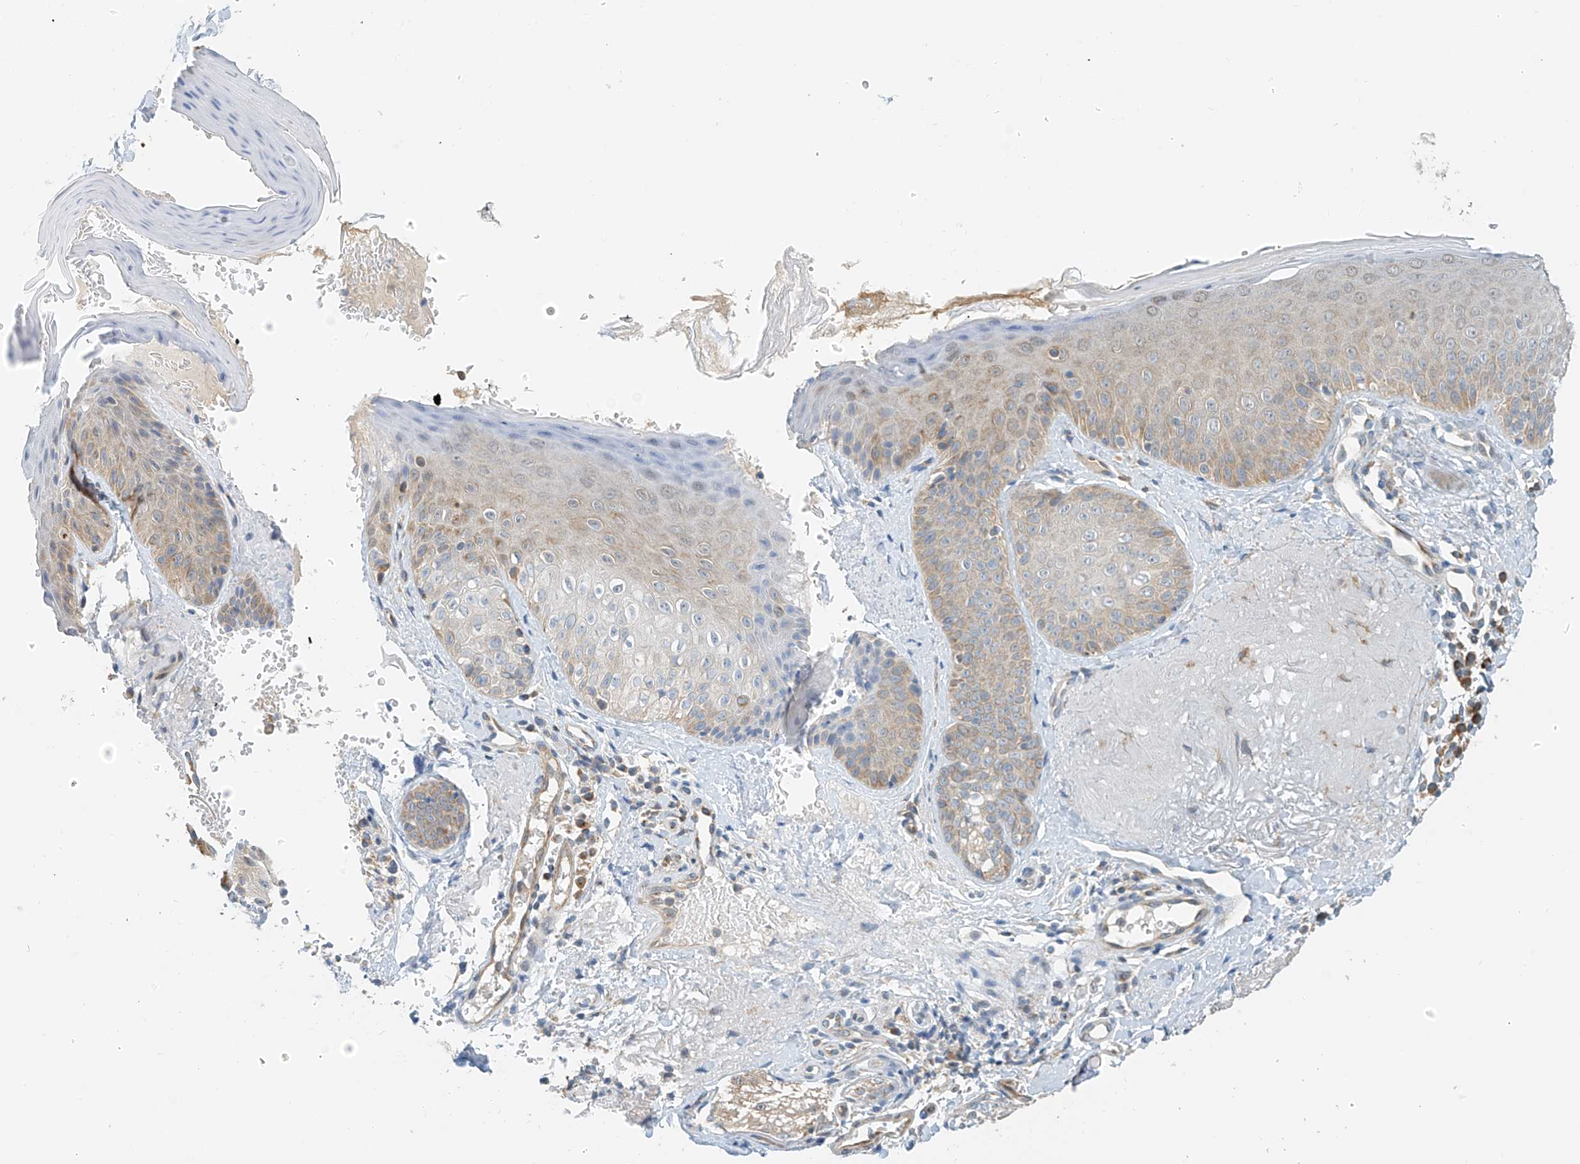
{"staining": {"intensity": "weak", "quantity": ">75%", "location": "cytoplasmic/membranous"}, "tissue": "skin", "cell_type": "Fibroblasts", "image_type": "normal", "snomed": [{"axis": "morphology", "description": "Normal tissue, NOS"}, {"axis": "topography", "description": "Skin"}], "caption": "Protein staining displays weak cytoplasmic/membranous expression in approximately >75% of fibroblasts in benign skin.", "gene": "PPA2", "patient": {"sex": "male", "age": 57}}